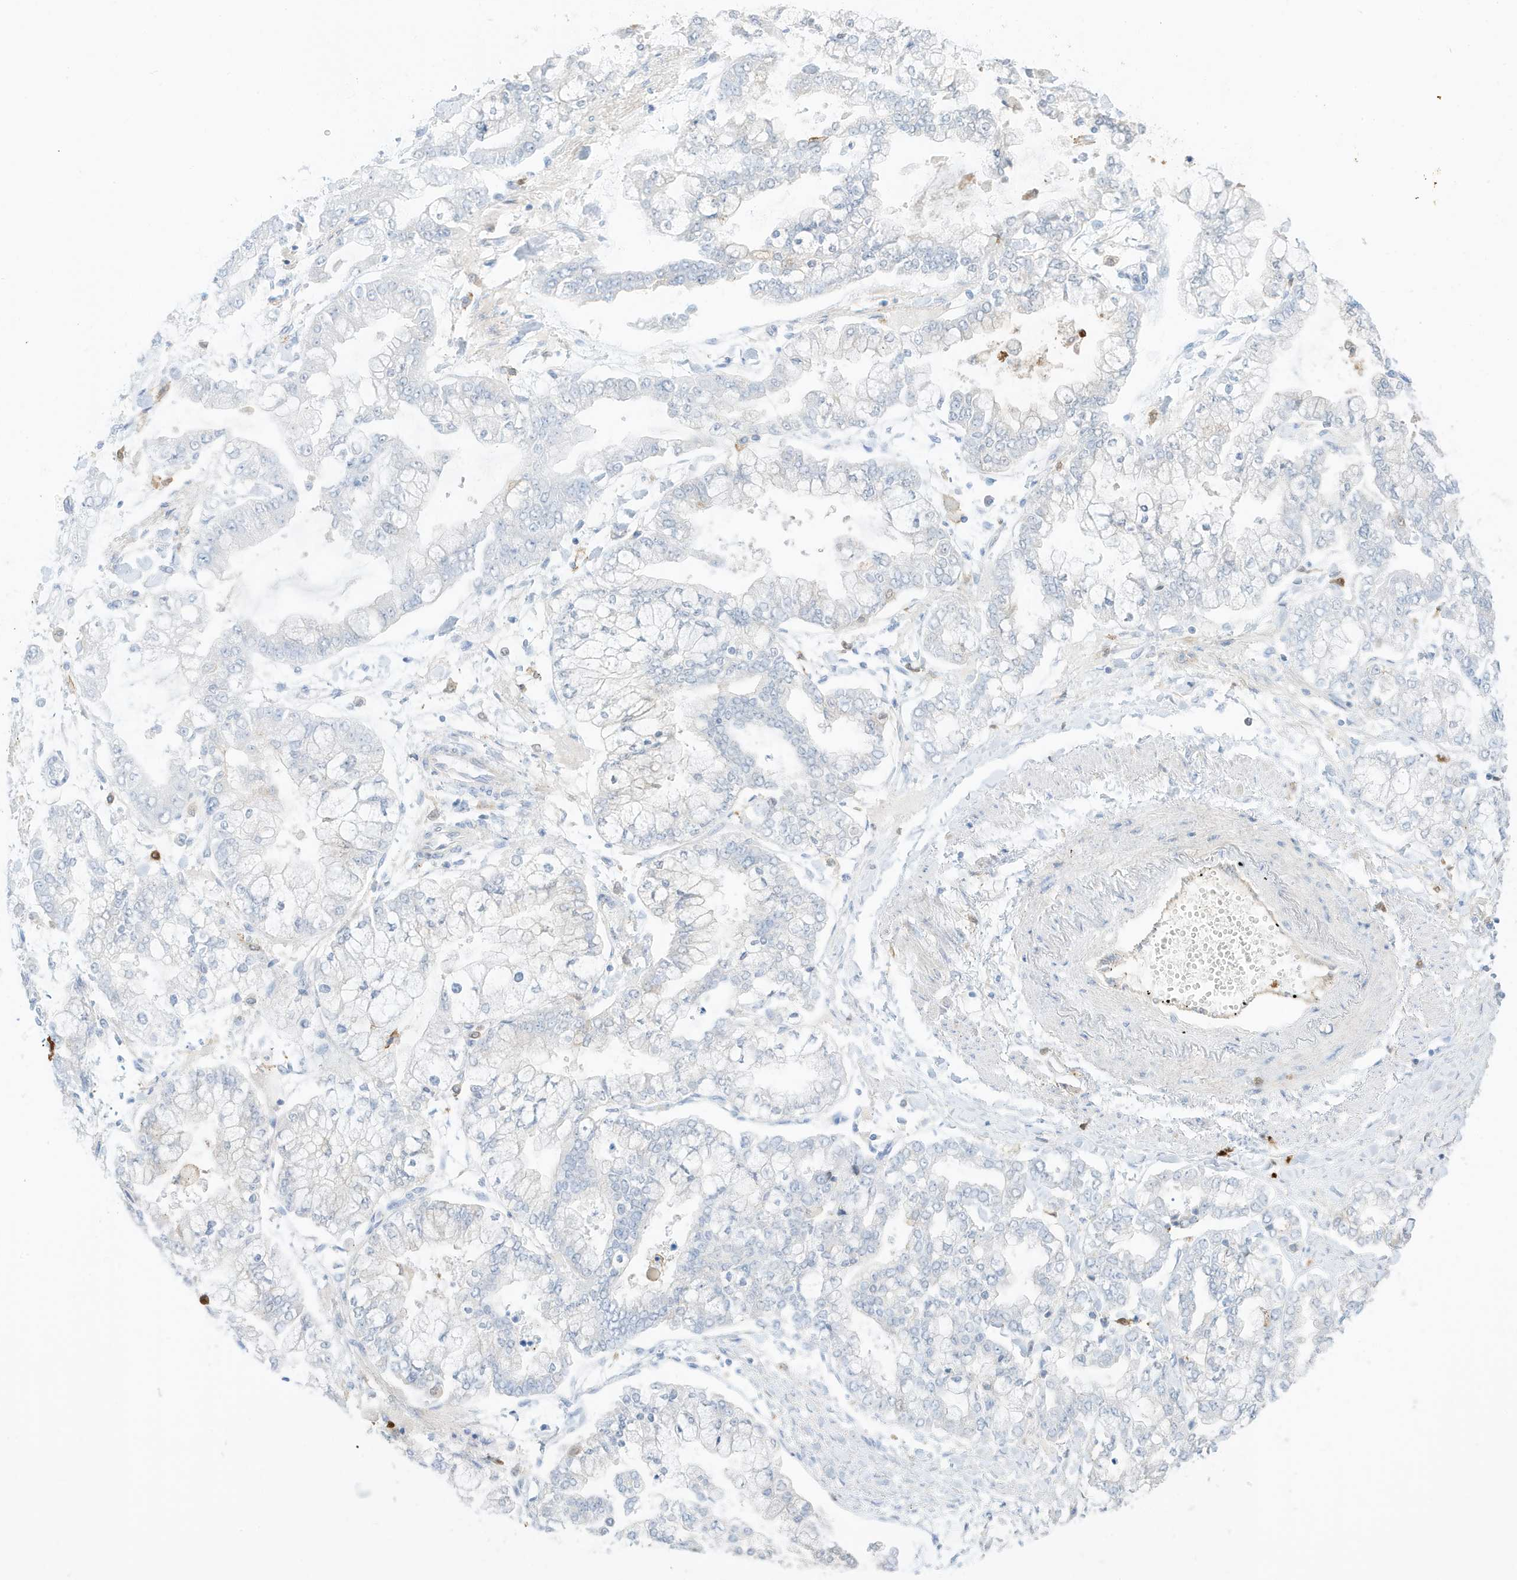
{"staining": {"intensity": "negative", "quantity": "none", "location": "none"}, "tissue": "stomach cancer", "cell_type": "Tumor cells", "image_type": "cancer", "snomed": [{"axis": "morphology", "description": "Normal tissue, NOS"}, {"axis": "morphology", "description": "Adenocarcinoma, NOS"}, {"axis": "topography", "description": "Stomach, upper"}, {"axis": "topography", "description": "Stomach"}], "caption": "Immunohistochemical staining of human stomach cancer (adenocarcinoma) reveals no significant positivity in tumor cells.", "gene": "GCA", "patient": {"sex": "male", "age": 76}}